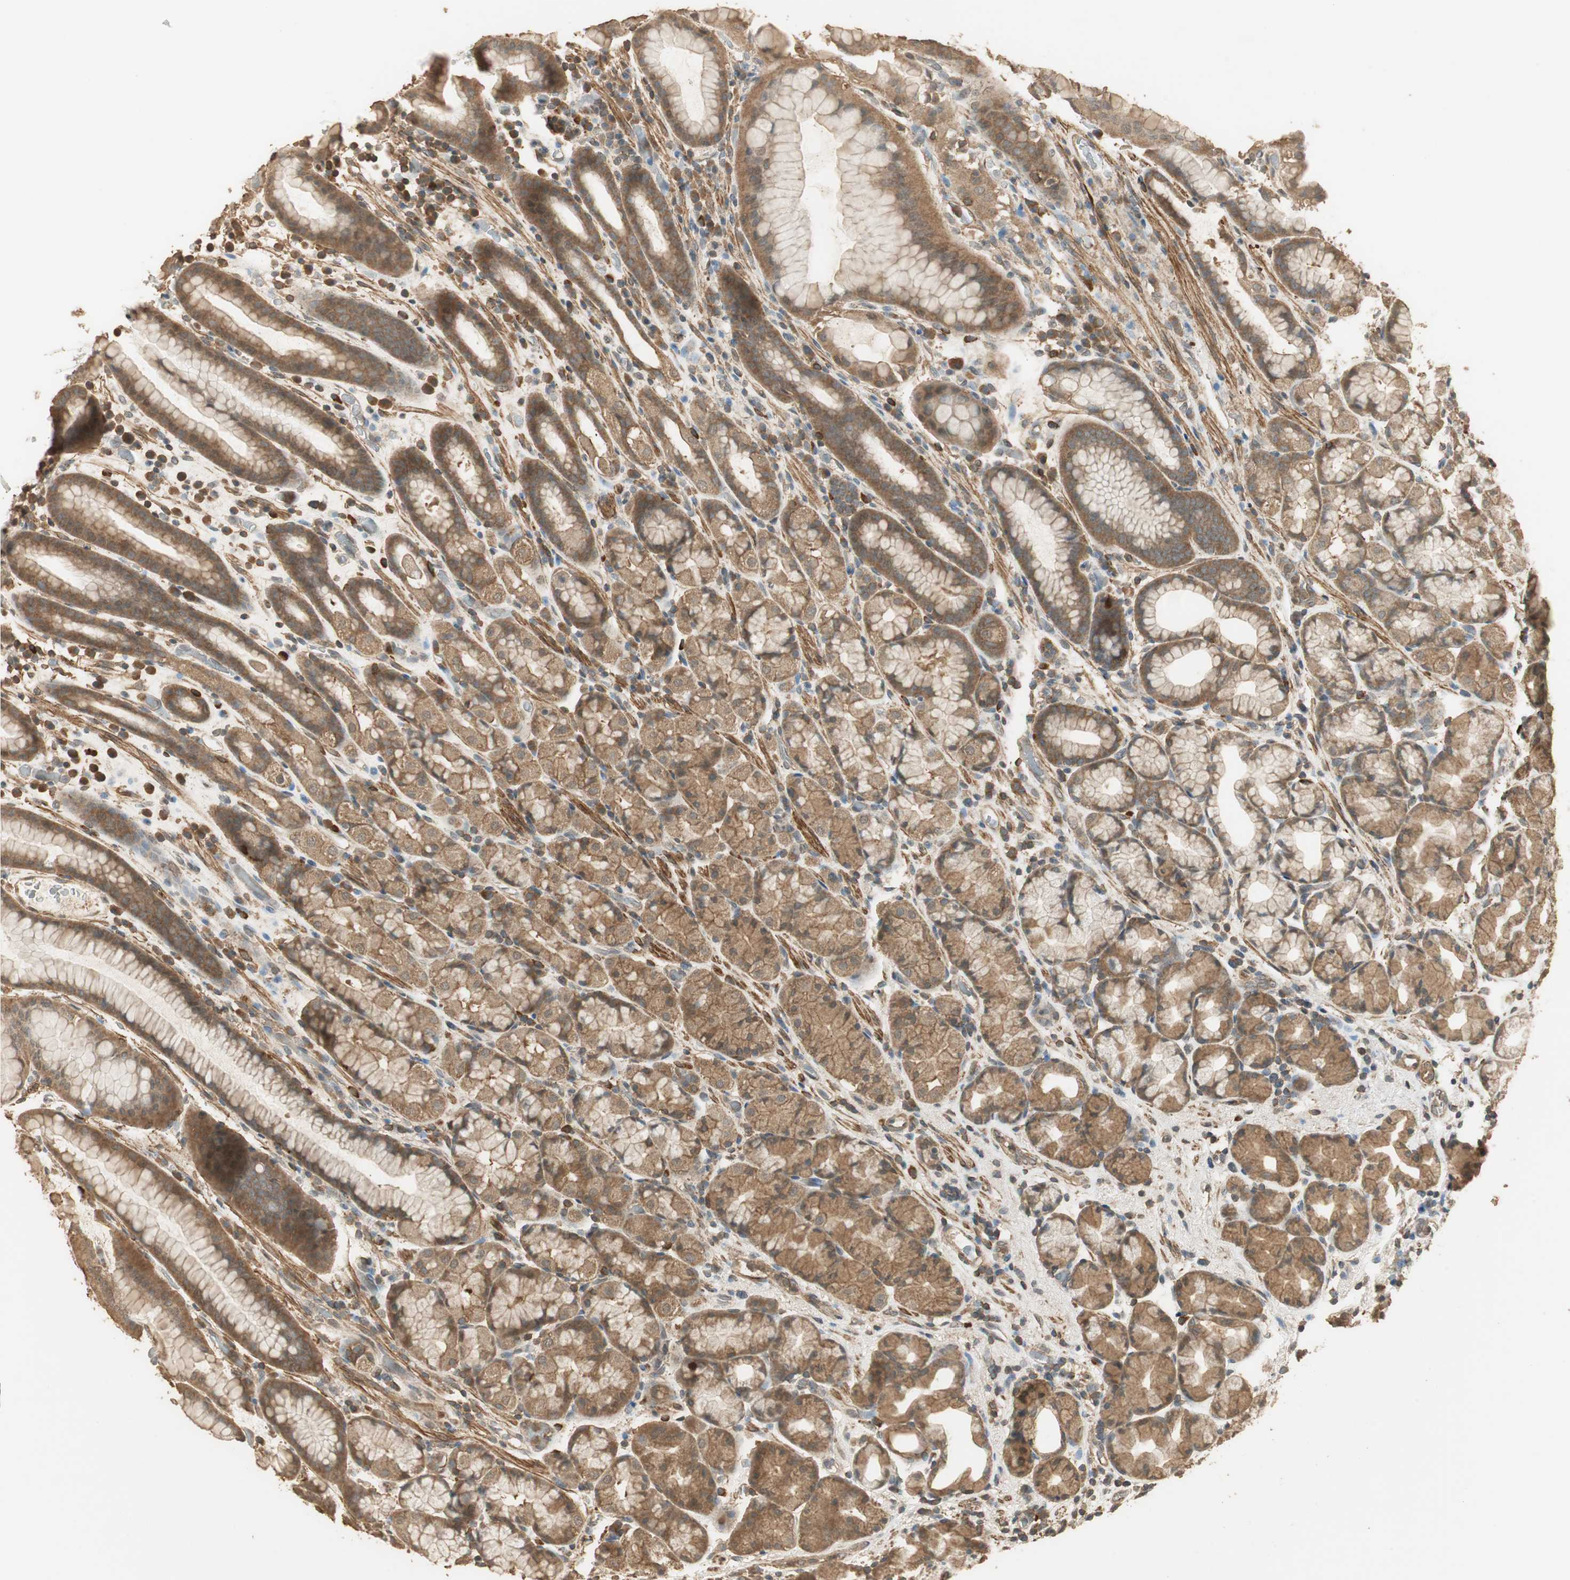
{"staining": {"intensity": "strong", "quantity": ">75%", "location": "cytoplasmic/membranous"}, "tissue": "stomach", "cell_type": "Glandular cells", "image_type": "normal", "snomed": [{"axis": "morphology", "description": "Normal tissue, NOS"}, {"axis": "topography", "description": "Stomach, upper"}], "caption": "Brown immunohistochemical staining in unremarkable human stomach exhibits strong cytoplasmic/membranous expression in approximately >75% of glandular cells.", "gene": "USP2", "patient": {"sex": "male", "age": 68}}